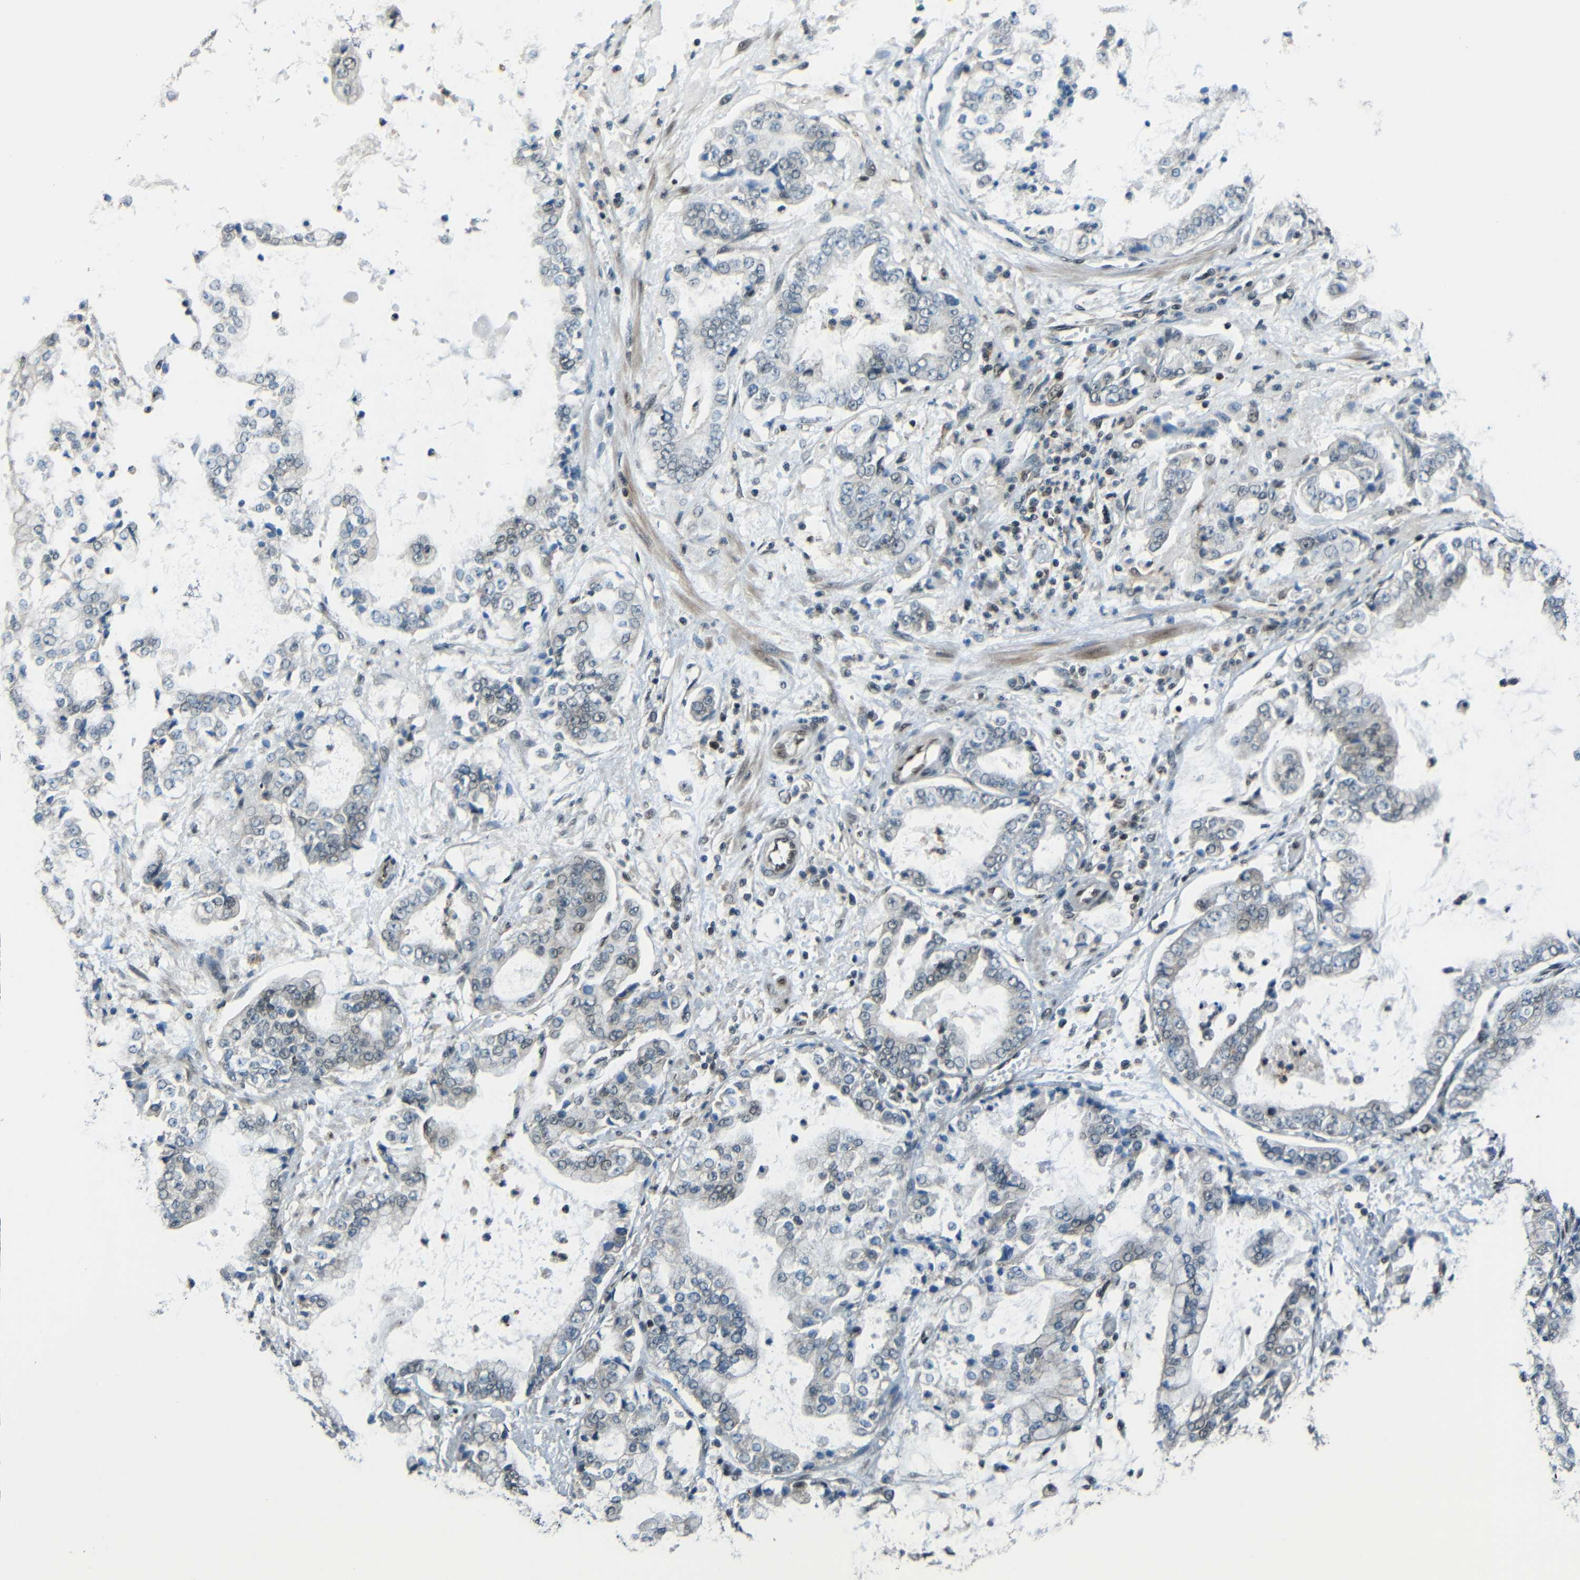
{"staining": {"intensity": "weak", "quantity": "<25%", "location": "nuclear"}, "tissue": "stomach cancer", "cell_type": "Tumor cells", "image_type": "cancer", "snomed": [{"axis": "morphology", "description": "Adenocarcinoma, NOS"}, {"axis": "topography", "description": "Stomach"}], "caption": "There is no significant staining in tumor cells of stomach cancer. (Immunohistochemistry, brightfield microscopy, high magnification).", "gene": "PSIP1", "patient": {"sex": "male", "age": 76}}